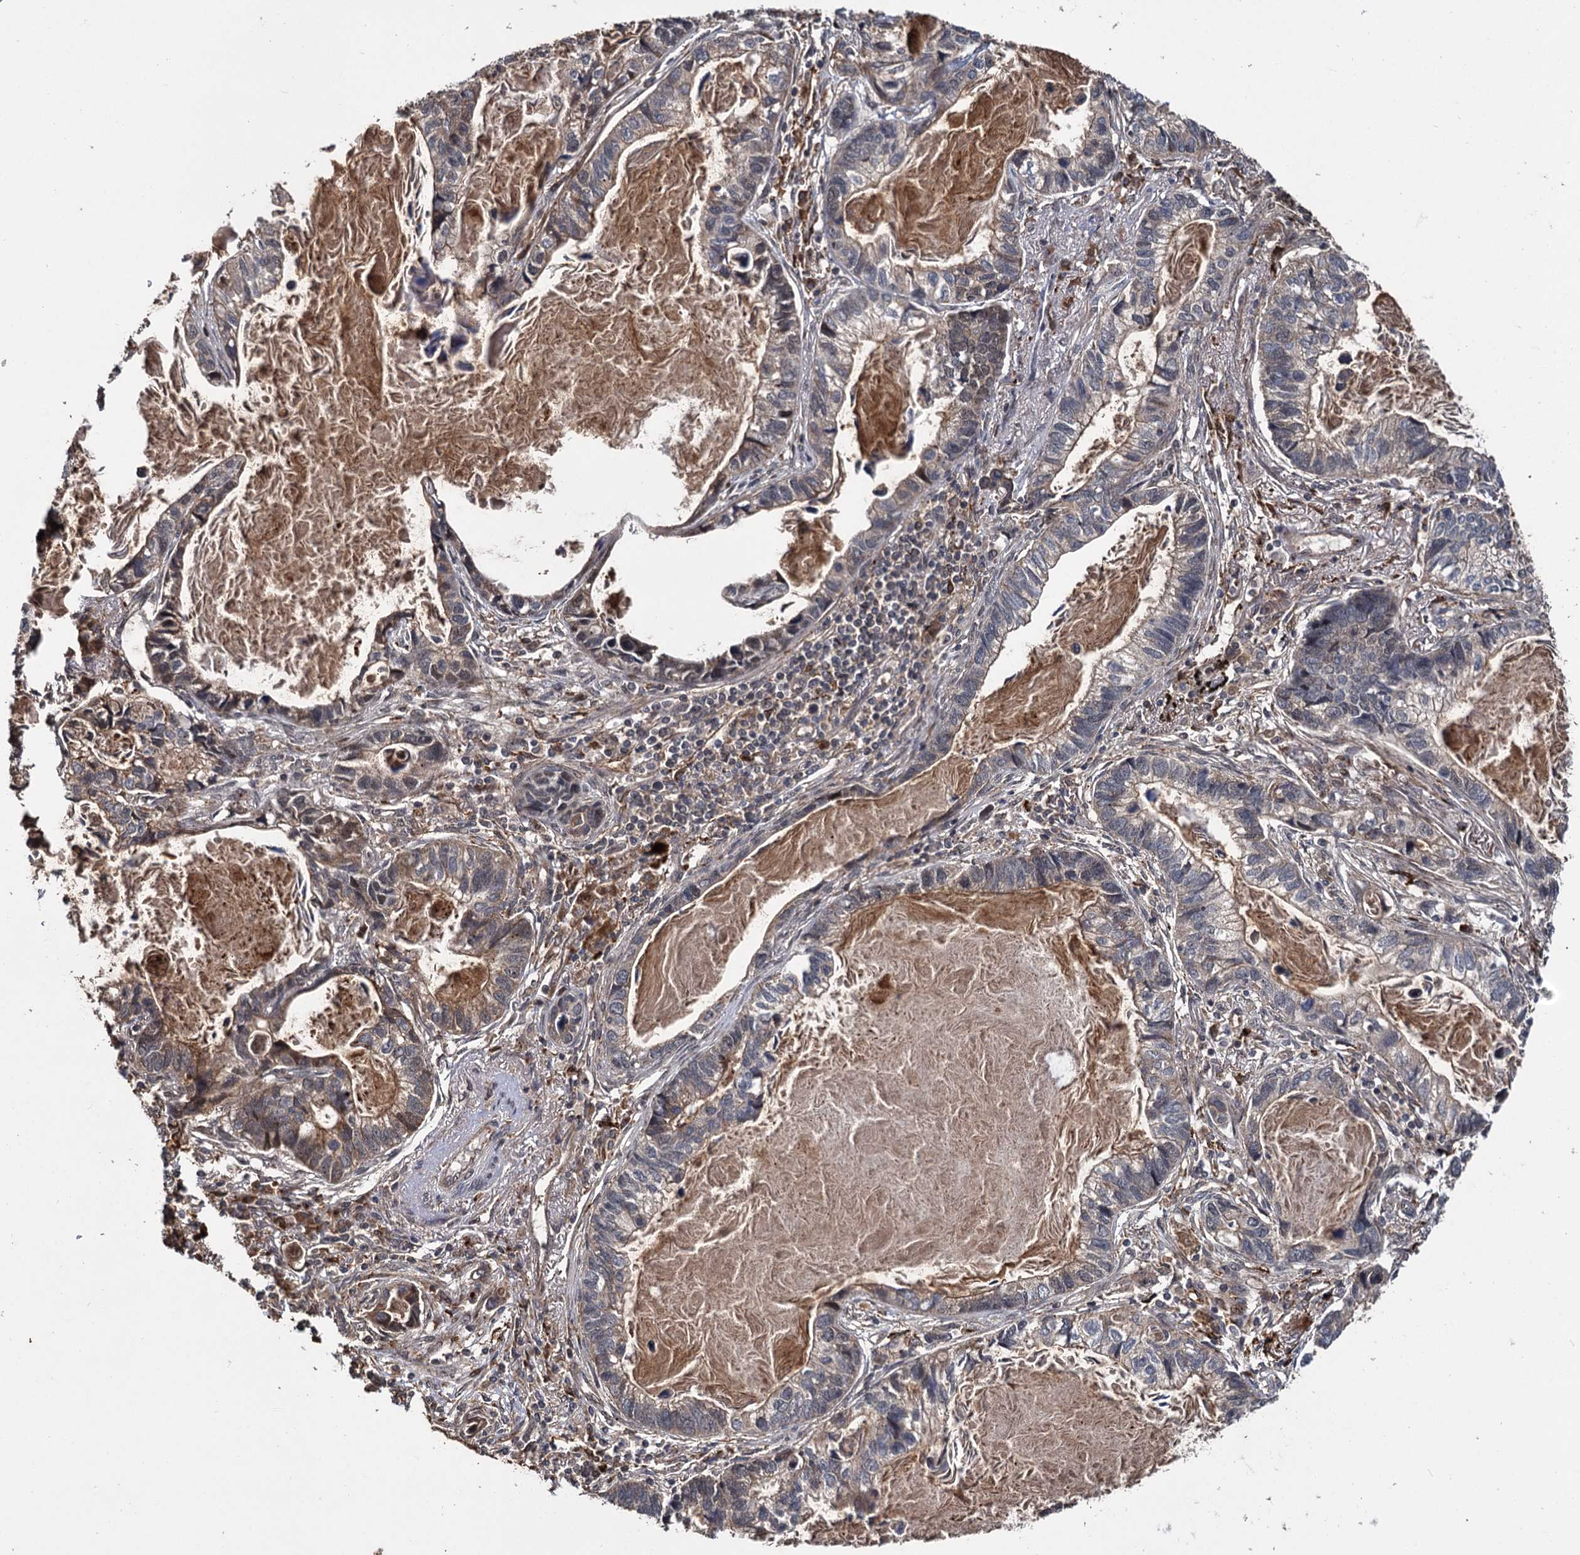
{"staining": {"intensity": "weak", "quantity": "25%-75%", "location": "cytoplasmic/membranous"}, "tissue": "lung cancer", "cell_type": "Tumor cells", "image_type": "cancer", "snomed": [{"axis": "morphology", "description": "Adenocarcinoma, NOS"}, {"axis": "topography", "description": "Lung"}], "caption": "This photomicrograph reveals immunohistochemistry staining of human lung adenocarcinoma, with low weak cytoplasmic/membranous staining in approximately 25%-75% of tumor cells.", "gene": "CEP192", "patient": {"sex": "male", "age": 67}}